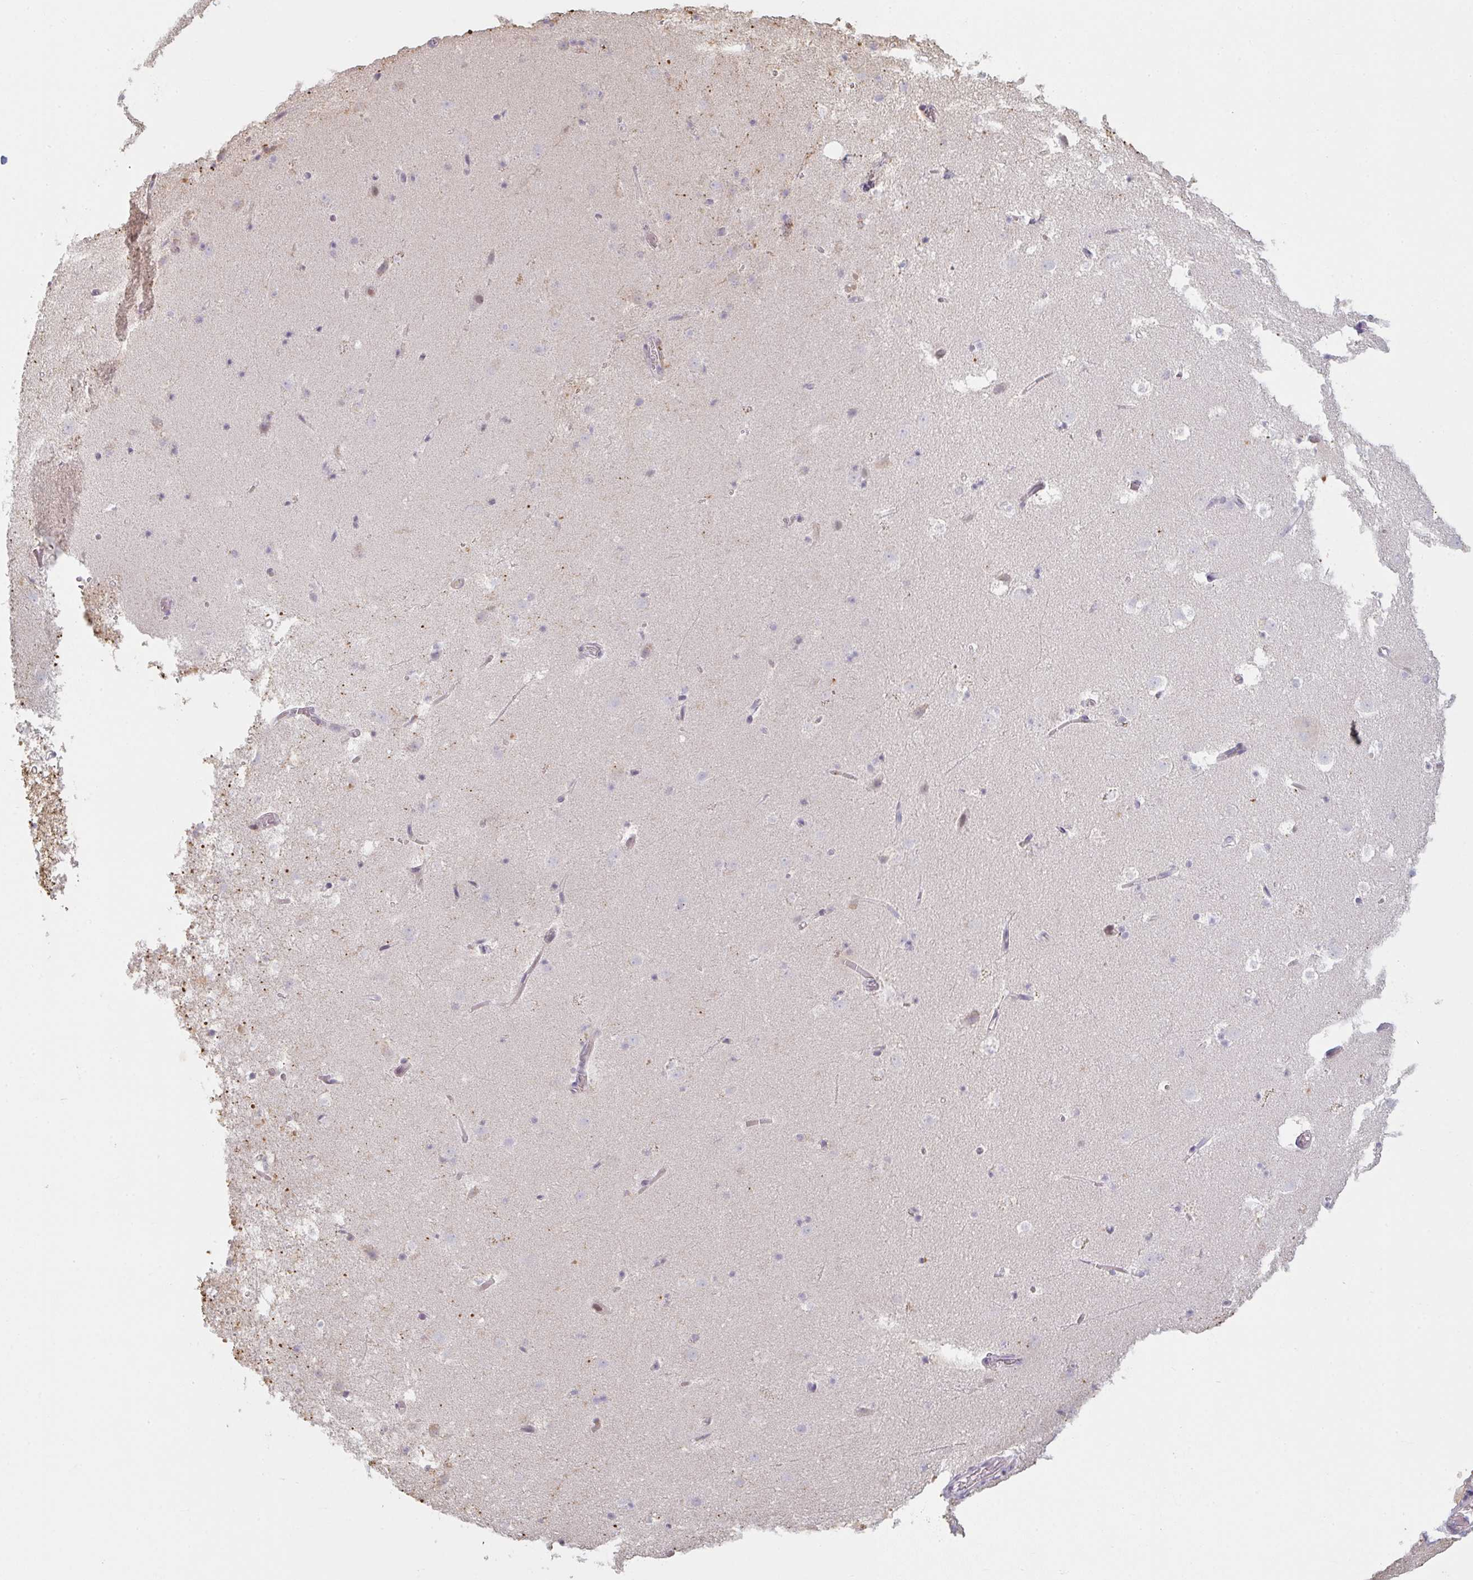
{"staining": {"intensity": "negative", "quantity": "none", "location": "none"}, "tissue": "caudate", "cell_type": "Glial cells", "image_type": "normal", "snomed": [{"axis": "morphology", "description": "Normal tissue, NOS"}, {"axis": "topography", "description": "Lateral ventricle wall"}], "caption": "Immunohistochemical staining of unremarkable human caudate exhibits no significant staining in glial cells.", "gene": "TMEM237", "patient": {"sex": "male", "age": 37}}